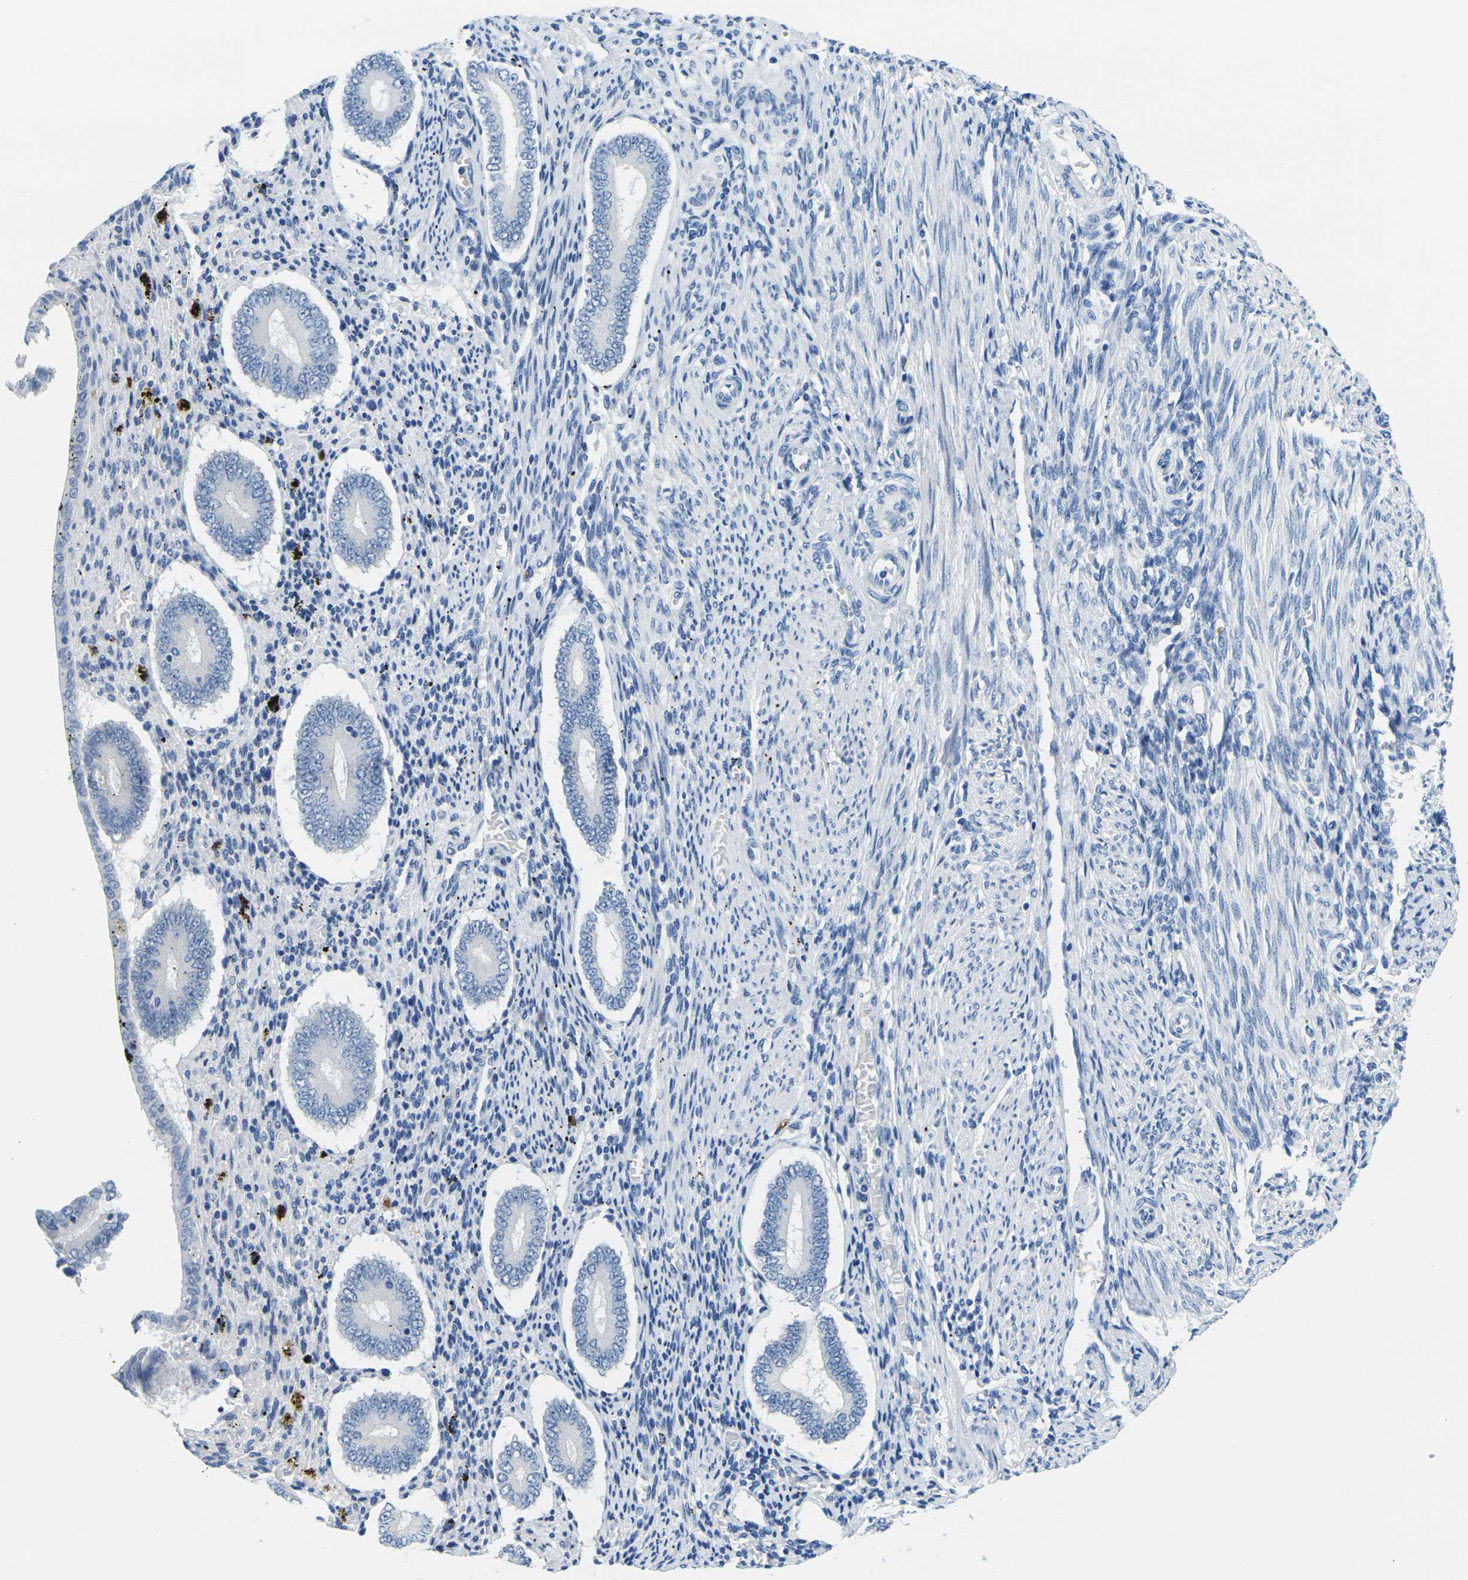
{"staining": {"intensity": "negative", "quantity": "none", "location": "none"}, "tissue": "endometrium", "cell_type": "Cells in endometrial stroma", "image_type": "normal", "snomed": [{"axis": "morphology", "description": "Normal tissue, NOS"}, {"axis": "topography", "description": "Endometrium"}], "caption": "A high-resolution photomicrograph shows immunohistochemistry (IHC) staining of unremarkable endometrium, which reveals no significant positivity in cells in endometrial stroma. Brightfield microscopy of immunohistochemistry stained with DAB (brown) and hematoxylin (blue), captured at high magnification.", "gene": "GPR15", "patient": {"sex": "female", "age": 42}}